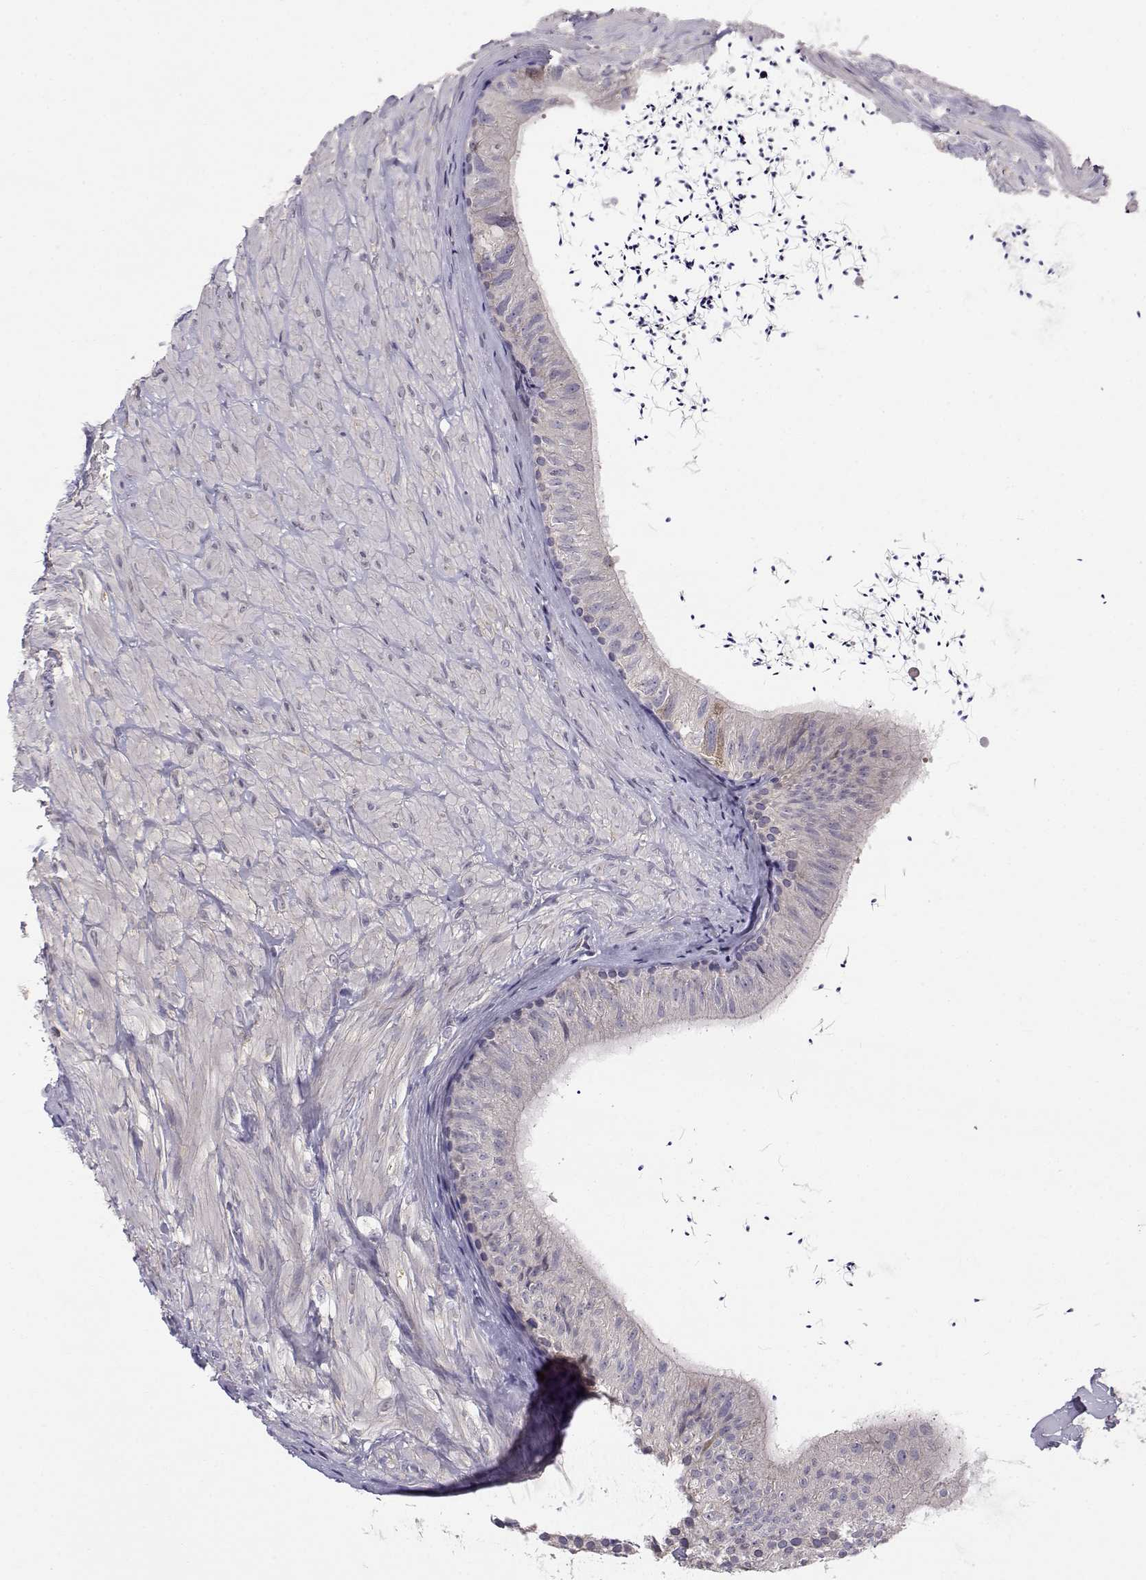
{"staining": {"intensity": "moderate", "quantity": "<25%", "location": "cytoplasmic/membranous"}, "tissue": "epididymis", "cell_type": "Glandular cells", "image_type": "normal", "snomed": [{"axis": "morphology", "description": "Normal tissue, NOS"}, {"axis": "topography", "description": "Epididymis"}], "caption": "IHC of normal human epididymis reveals low levels of moderate cytoplasmic/membranous positivity in approximately <25% of glandular cells.", "gene": "PEX5L", "patient": {"sex": "male", "age": 32}}